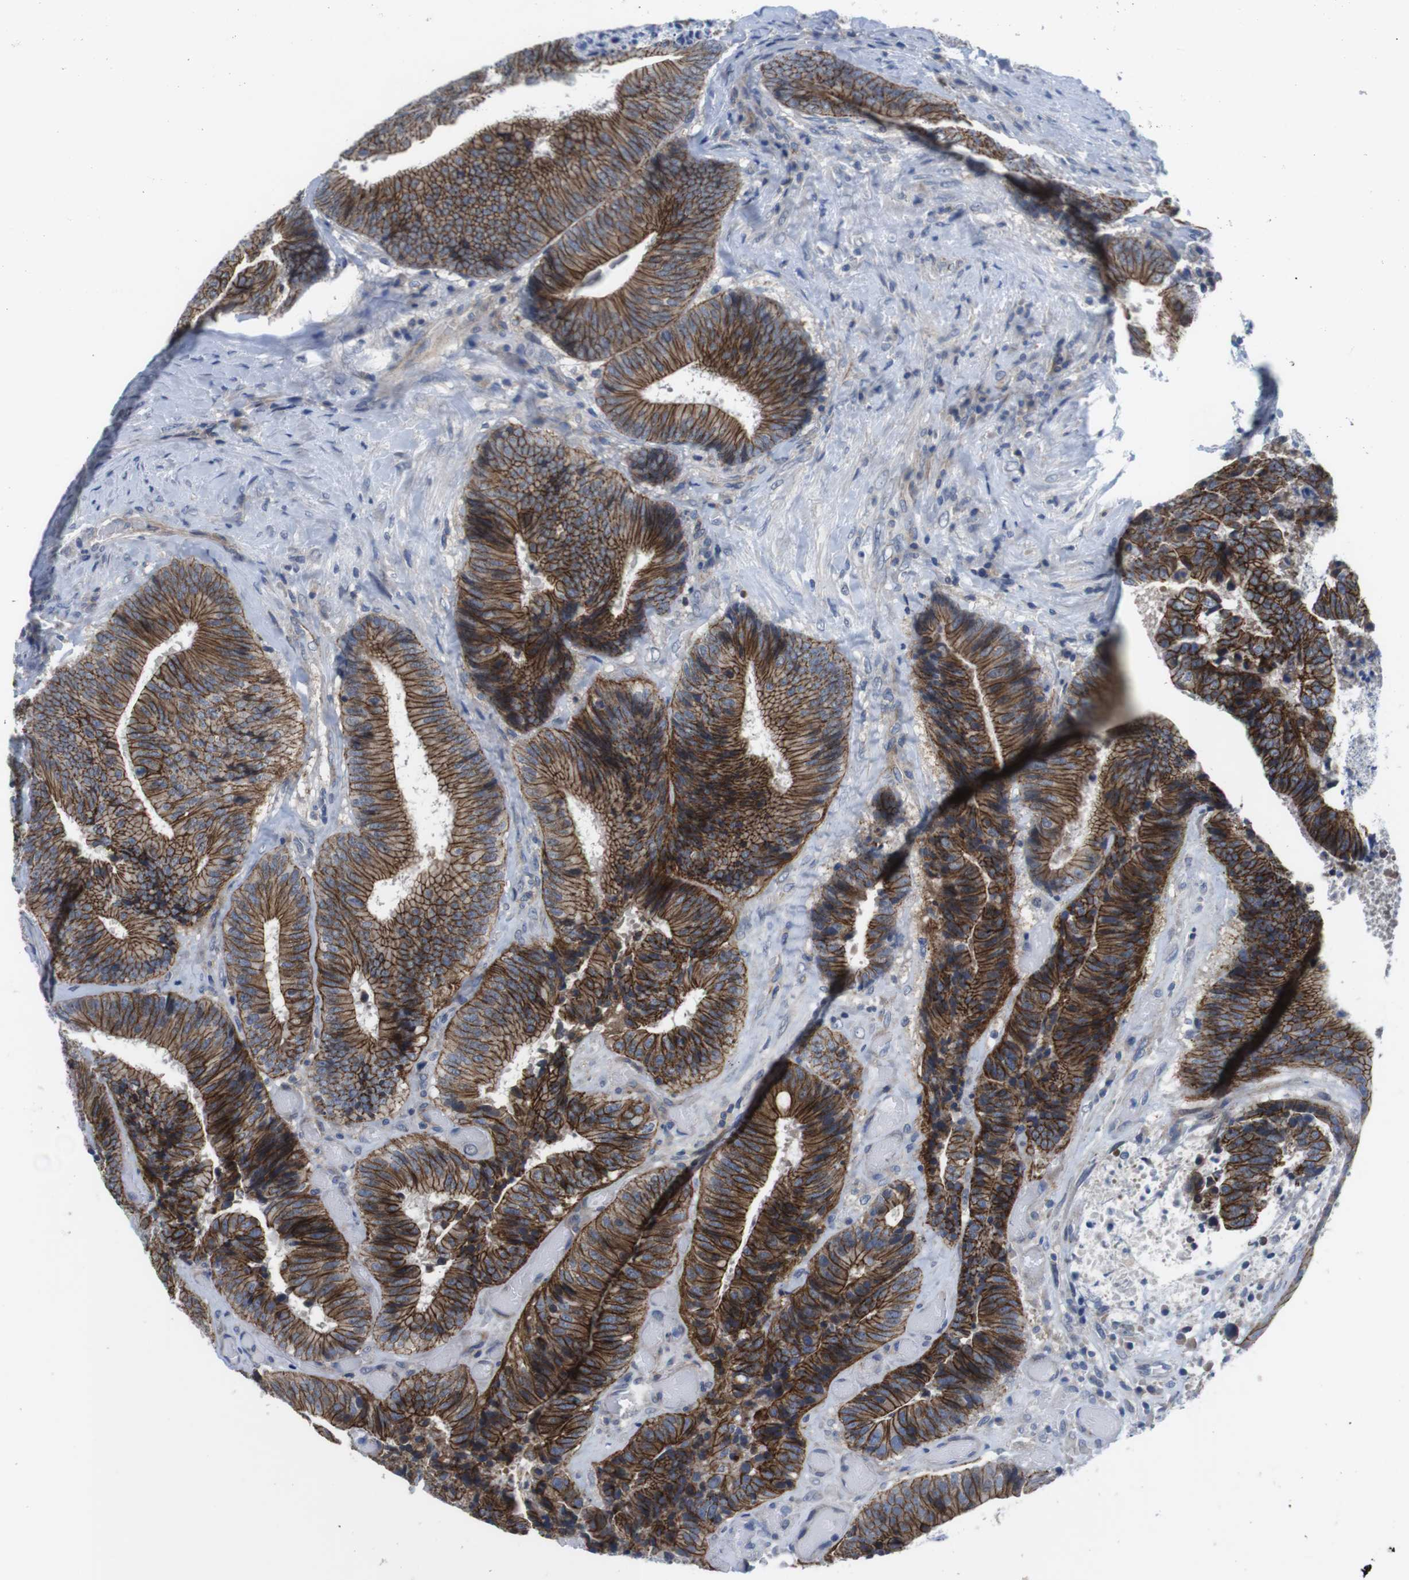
{"staining": {"intensity": "strong", "quantity": ">75%", "location": "cytoplasmic/membranous"}, "tissue": "colorectal cancer", "cell_type": "Tumor cells", "image_type": "cancer", "snomed": [{"axis": "morphology", "description": "Adenocarcinoma, NOS"}, {"axis": "topography", "description": "Rectum"}], "caption": "The immunohistochemical stain labels strong cytoplasmic/membranous expression in tumor cells of colorectal cancer tissue. The protein is shown in brown color, while the nuclei are stained blue.", "gene": "SCRIB", "patient": {"sex": "male", "age": 72}}